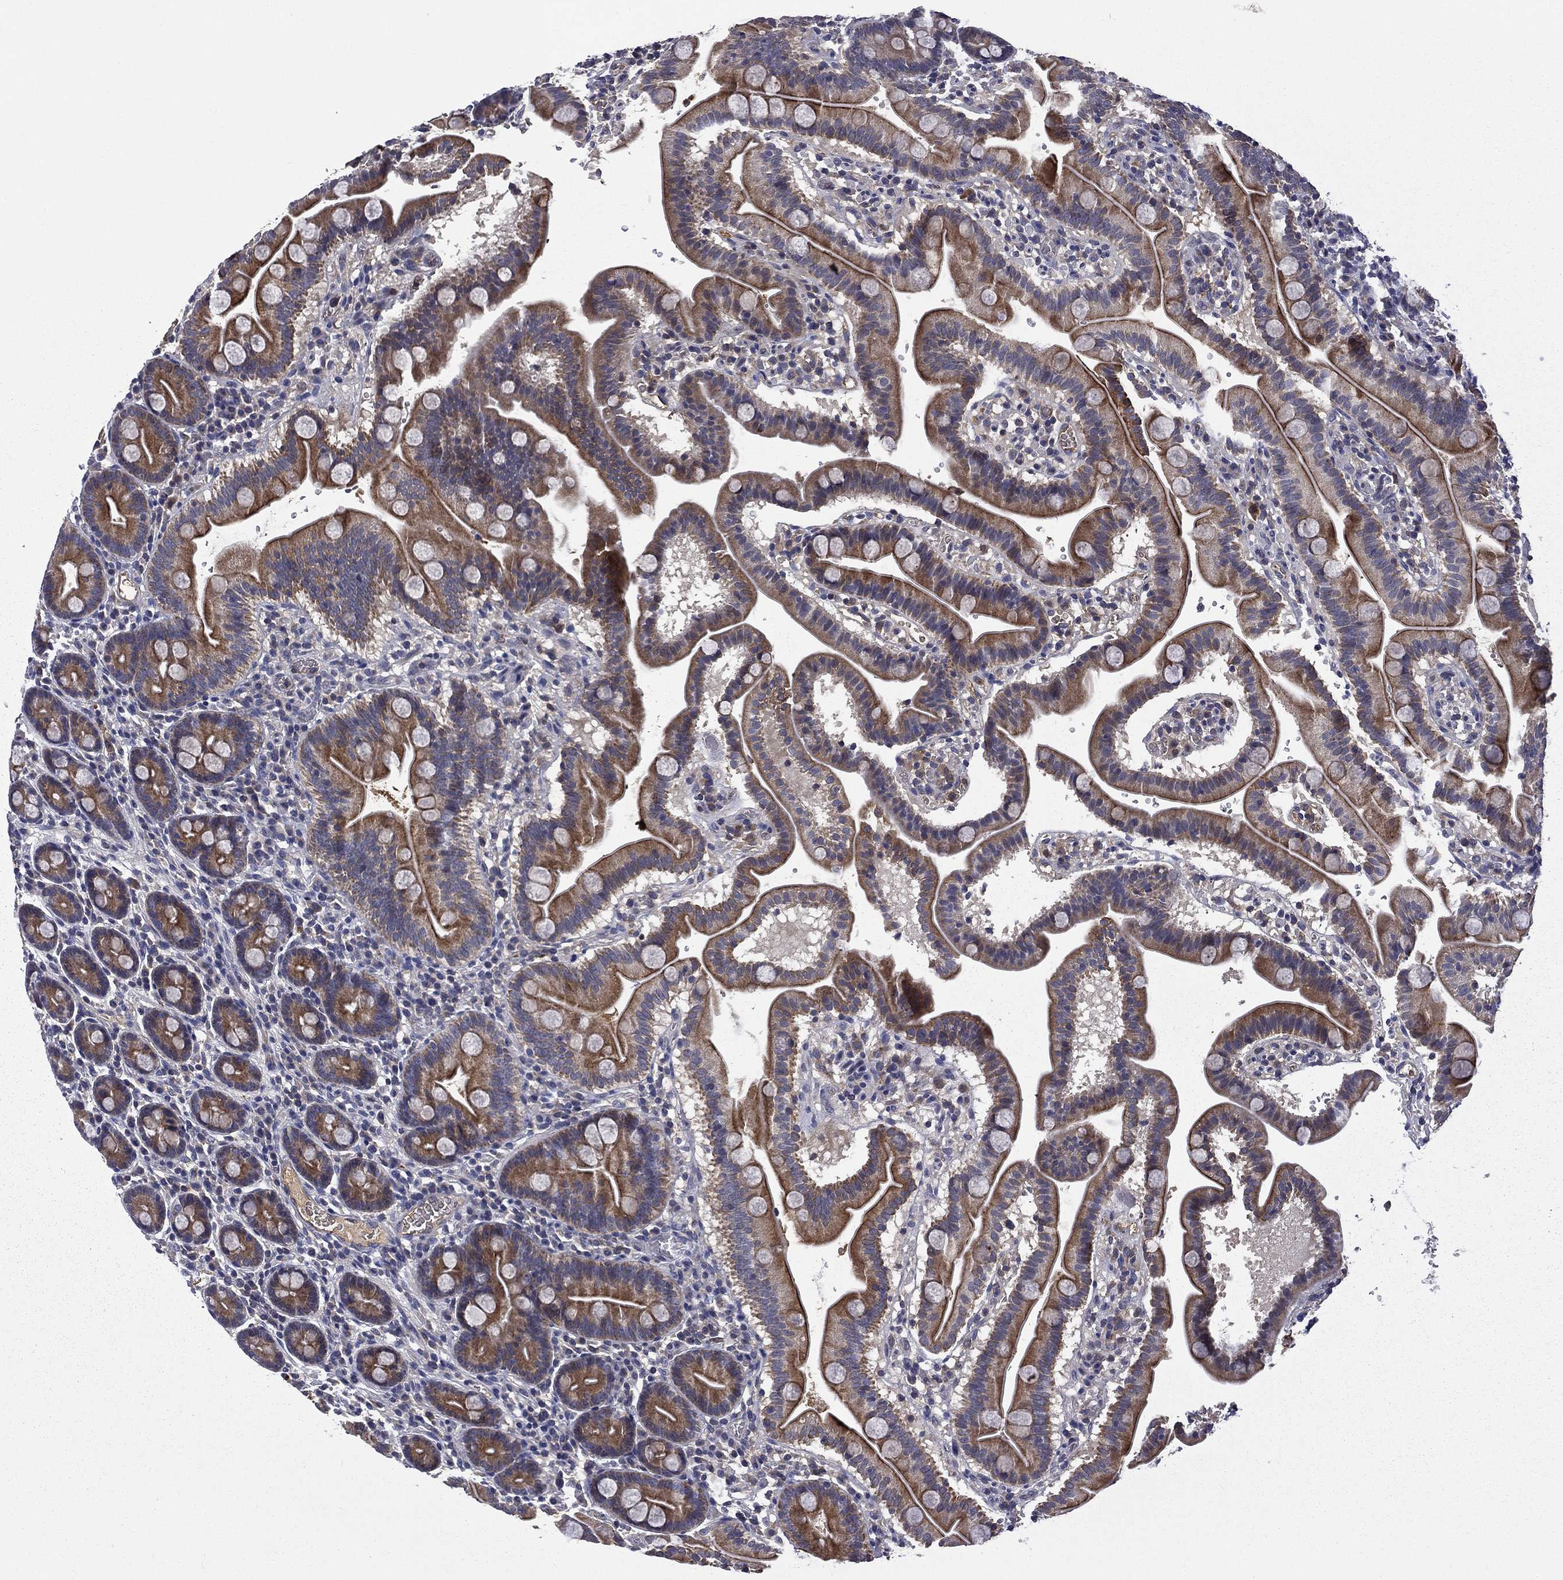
{"staining": {"intensity": "moderate", "quantity": "25%-75%", "location": "cytoplasmic/membranous"}, "tissue": "duodenum", "cell_type": "Glandular cells", "image_type": "normal", "snomed": [{"axis": "morphology", "description": "Normal tissue, NOS"}, {"axis": "topography", "description": "Duodenum"}], "caption": "Unremarkable duodenum shows moderate cytoplasmic/membranous expression in approximately 25%-75% of glandular cells, visualized by immunohistochemistry.", "gene": "CEACAM7", "patient": {"sex": "male", "age": 59}}